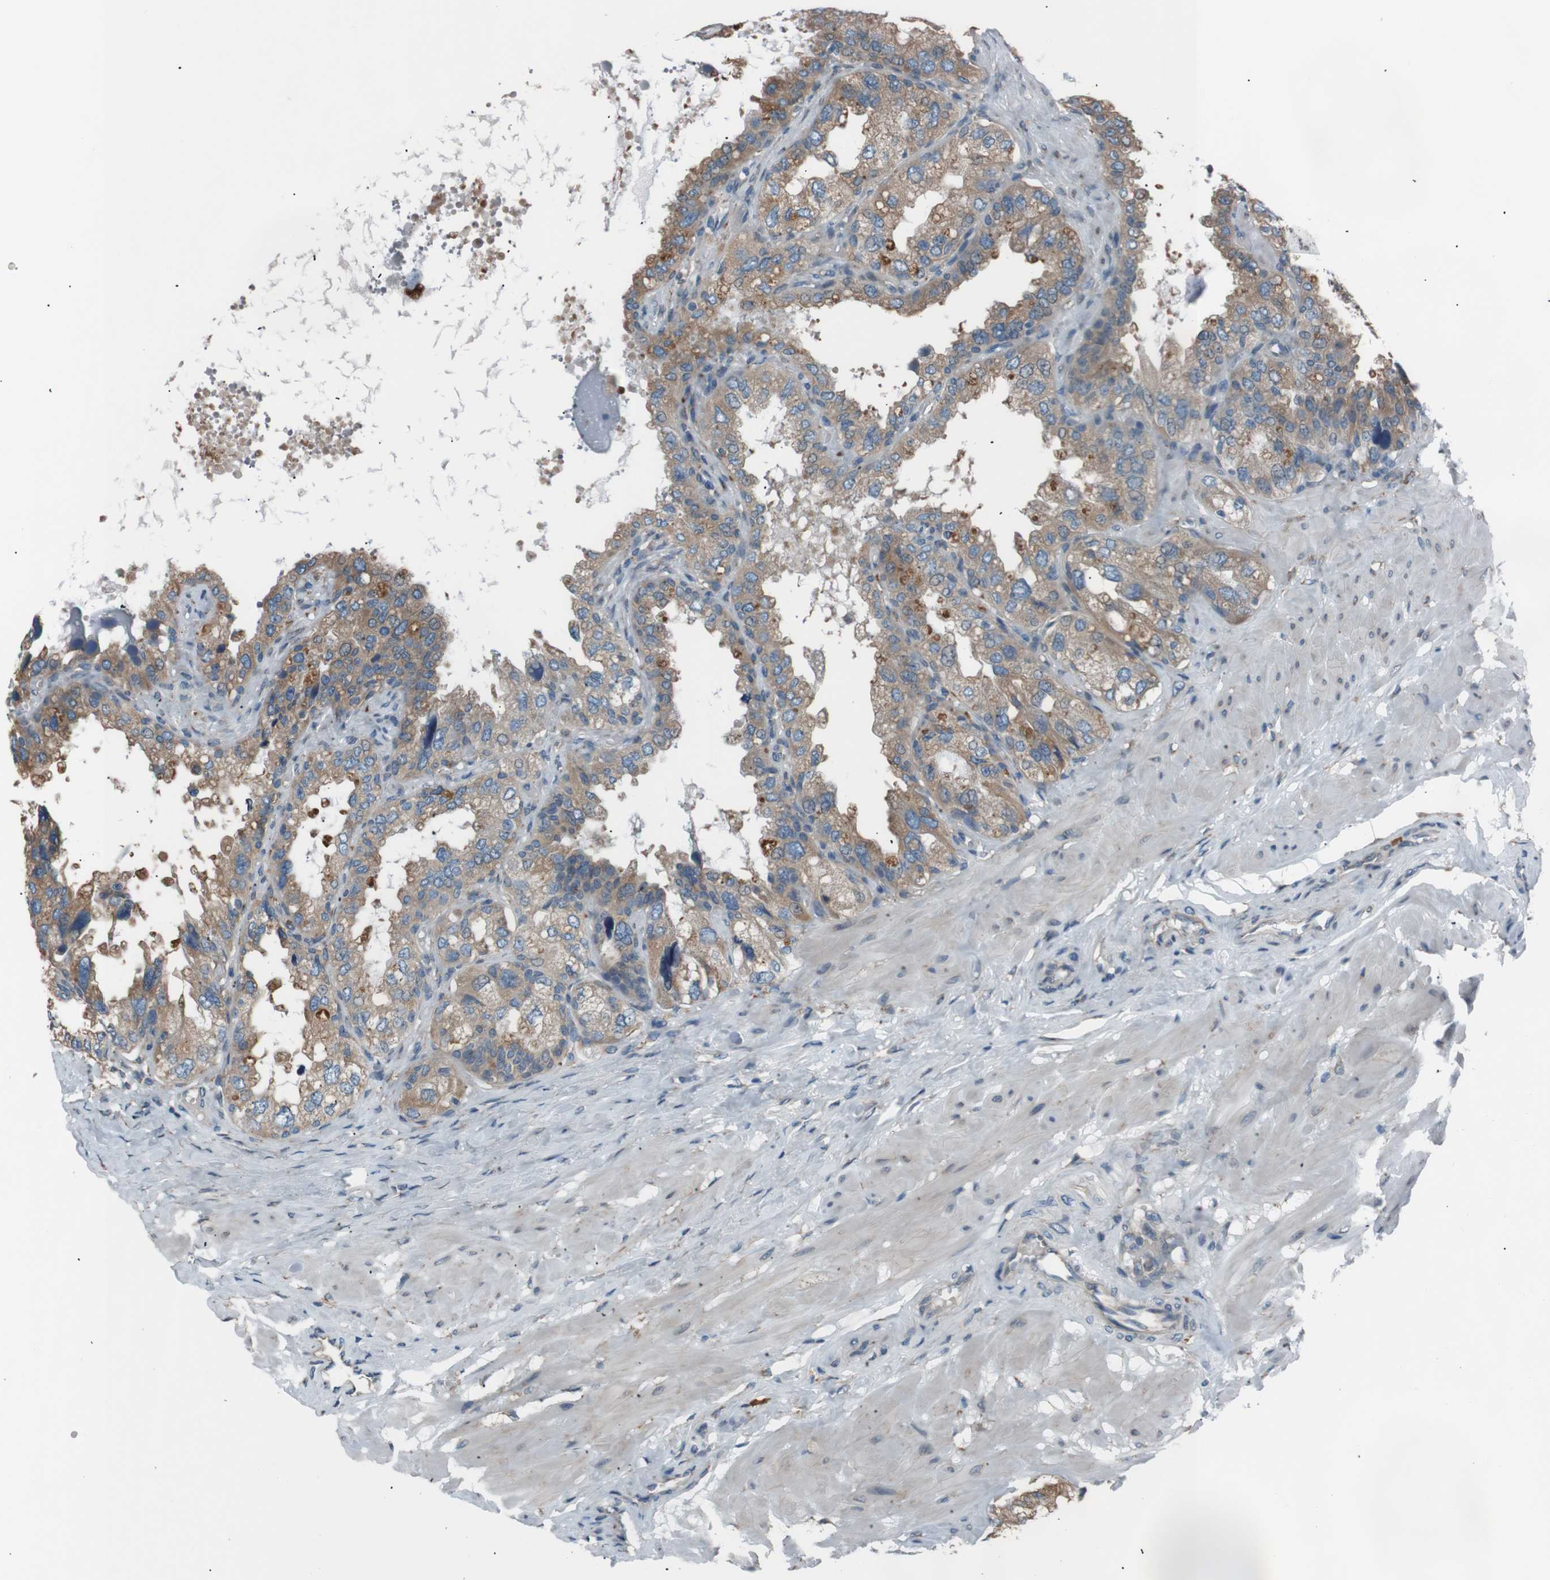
{"staining": {"intensity": "moderate", "quantity": ">75%", "location": "cytoplasmic/membranous"}, "tissue": "seminal vesicle", "cell_type": "Glandular cells", "image_type": "normal", "snomed": [{"axis": "morphology", "description": "Normal tissue, NOS"}, {"axis": "topography", "description": "Seminal veicle"}], "caption": "Protein expression analysis of benign seminal vesicle displays moderate cytoplasmic/membranous positivity in approximately >75% of glandular cells.", "gene": "SIGMAR1", "patient": {"sex": "male", "age": 68}}